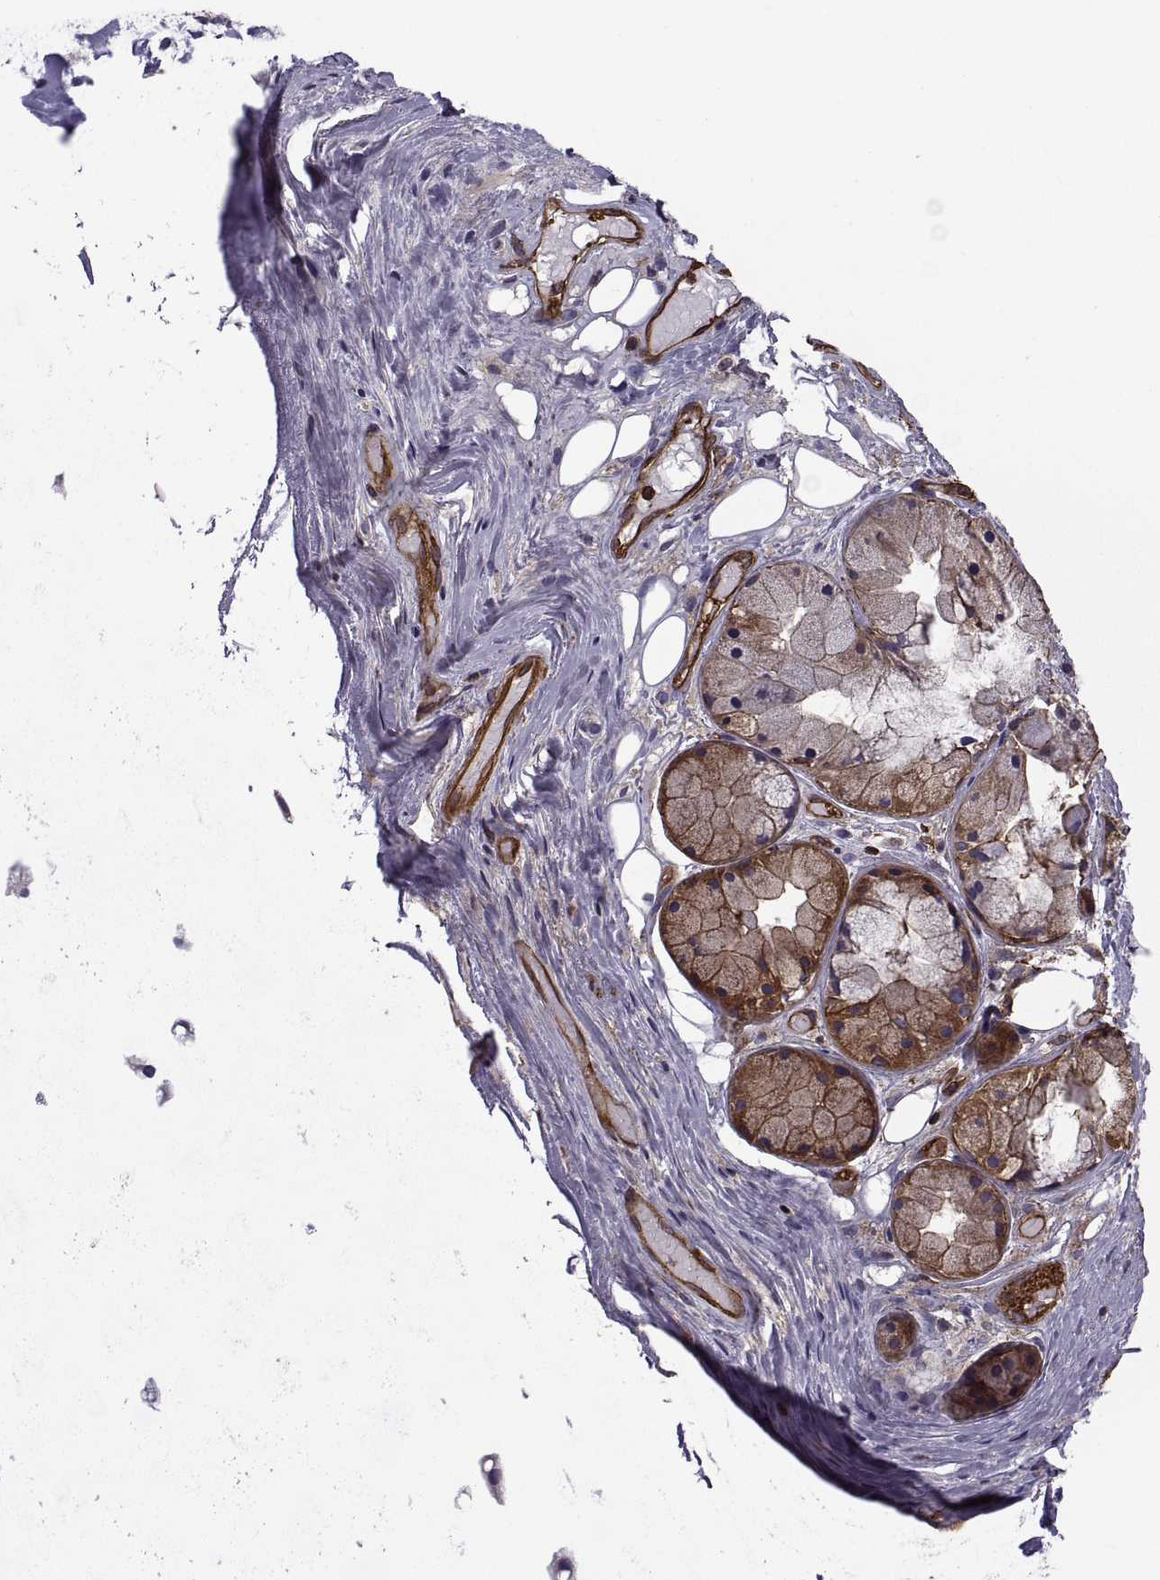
{"staining": {"intensity": "negative", "quantity": "none", "location": "none"}, "tissue": "soft tissue", "cell_type": "Chondrocytes", "image_type": "normal", "snomed": [{"axis": "morphology", "description": "Normal tissue, NOS"}, {"axis": "topography", "description": "Cartilage tissue"}], "caption": "This is an immunohistochemistry (IHC) histopathology image of normal soft tissue. There is no staining in chondrocytes.", "gene": "MYH9", "patient": {"sex": "male", "age": 62}}